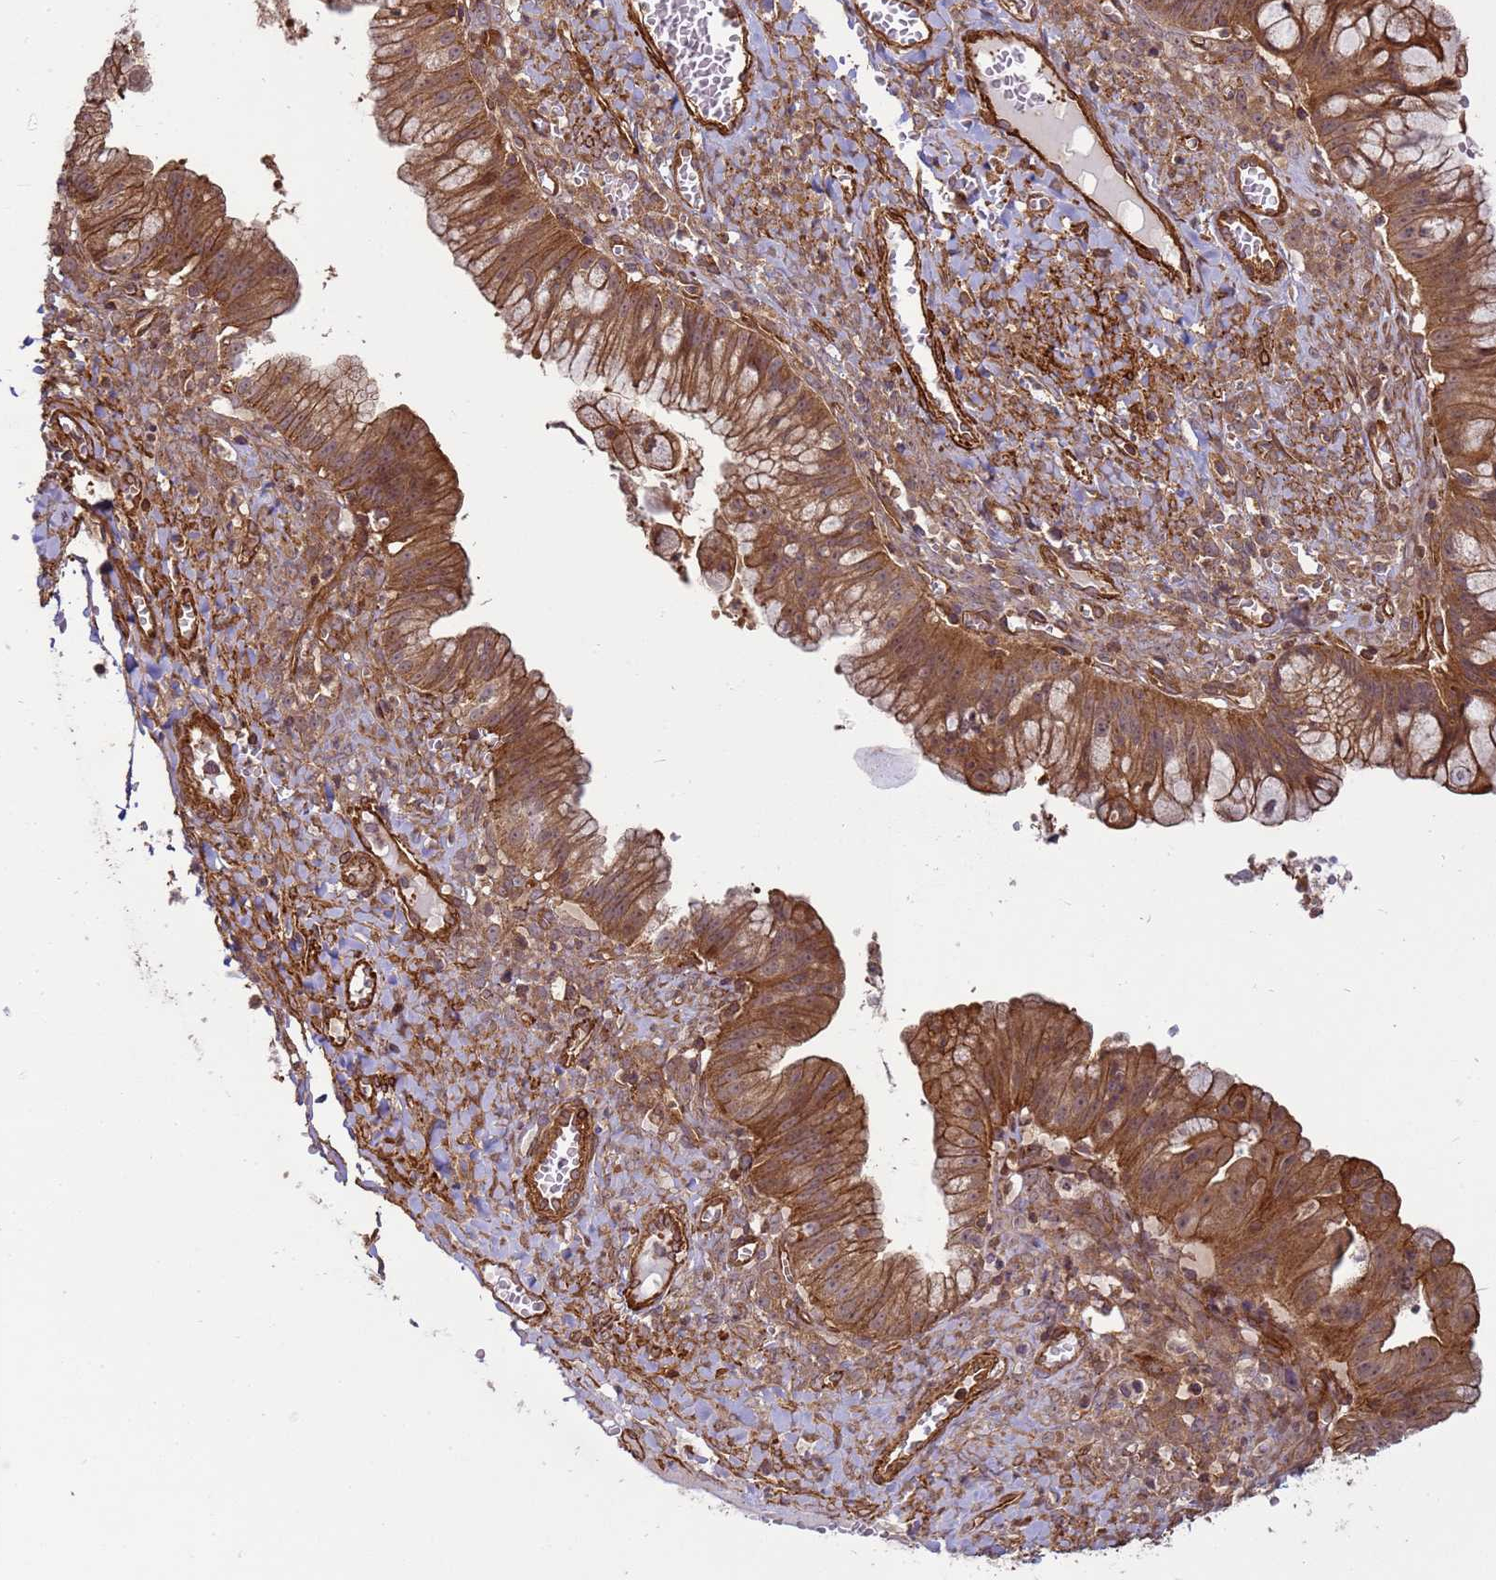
{"staining": {"intensity": "strong", "quantity": ">75%", "location": "cytoplasmic/membranous"}, "tissue": "ovarian cancer", "cell_type": "Tumor cells", "image_type": "cancer", "snomed": [{"axis": "morphology", "description": "Cystadenocarcinoma, mucinous, NOS"}, {"axis": "topography", "description": "Ovary"}], "caption": "Brown immunohistochemical staining in human mucinous cystadenocarcinoma (ovarian) demonstrates strong cytoplasmic/membranous staining in about >75% of tumor cells.", "gene": "CNOT1", "patient": {"sex": "female", "age": 70}}